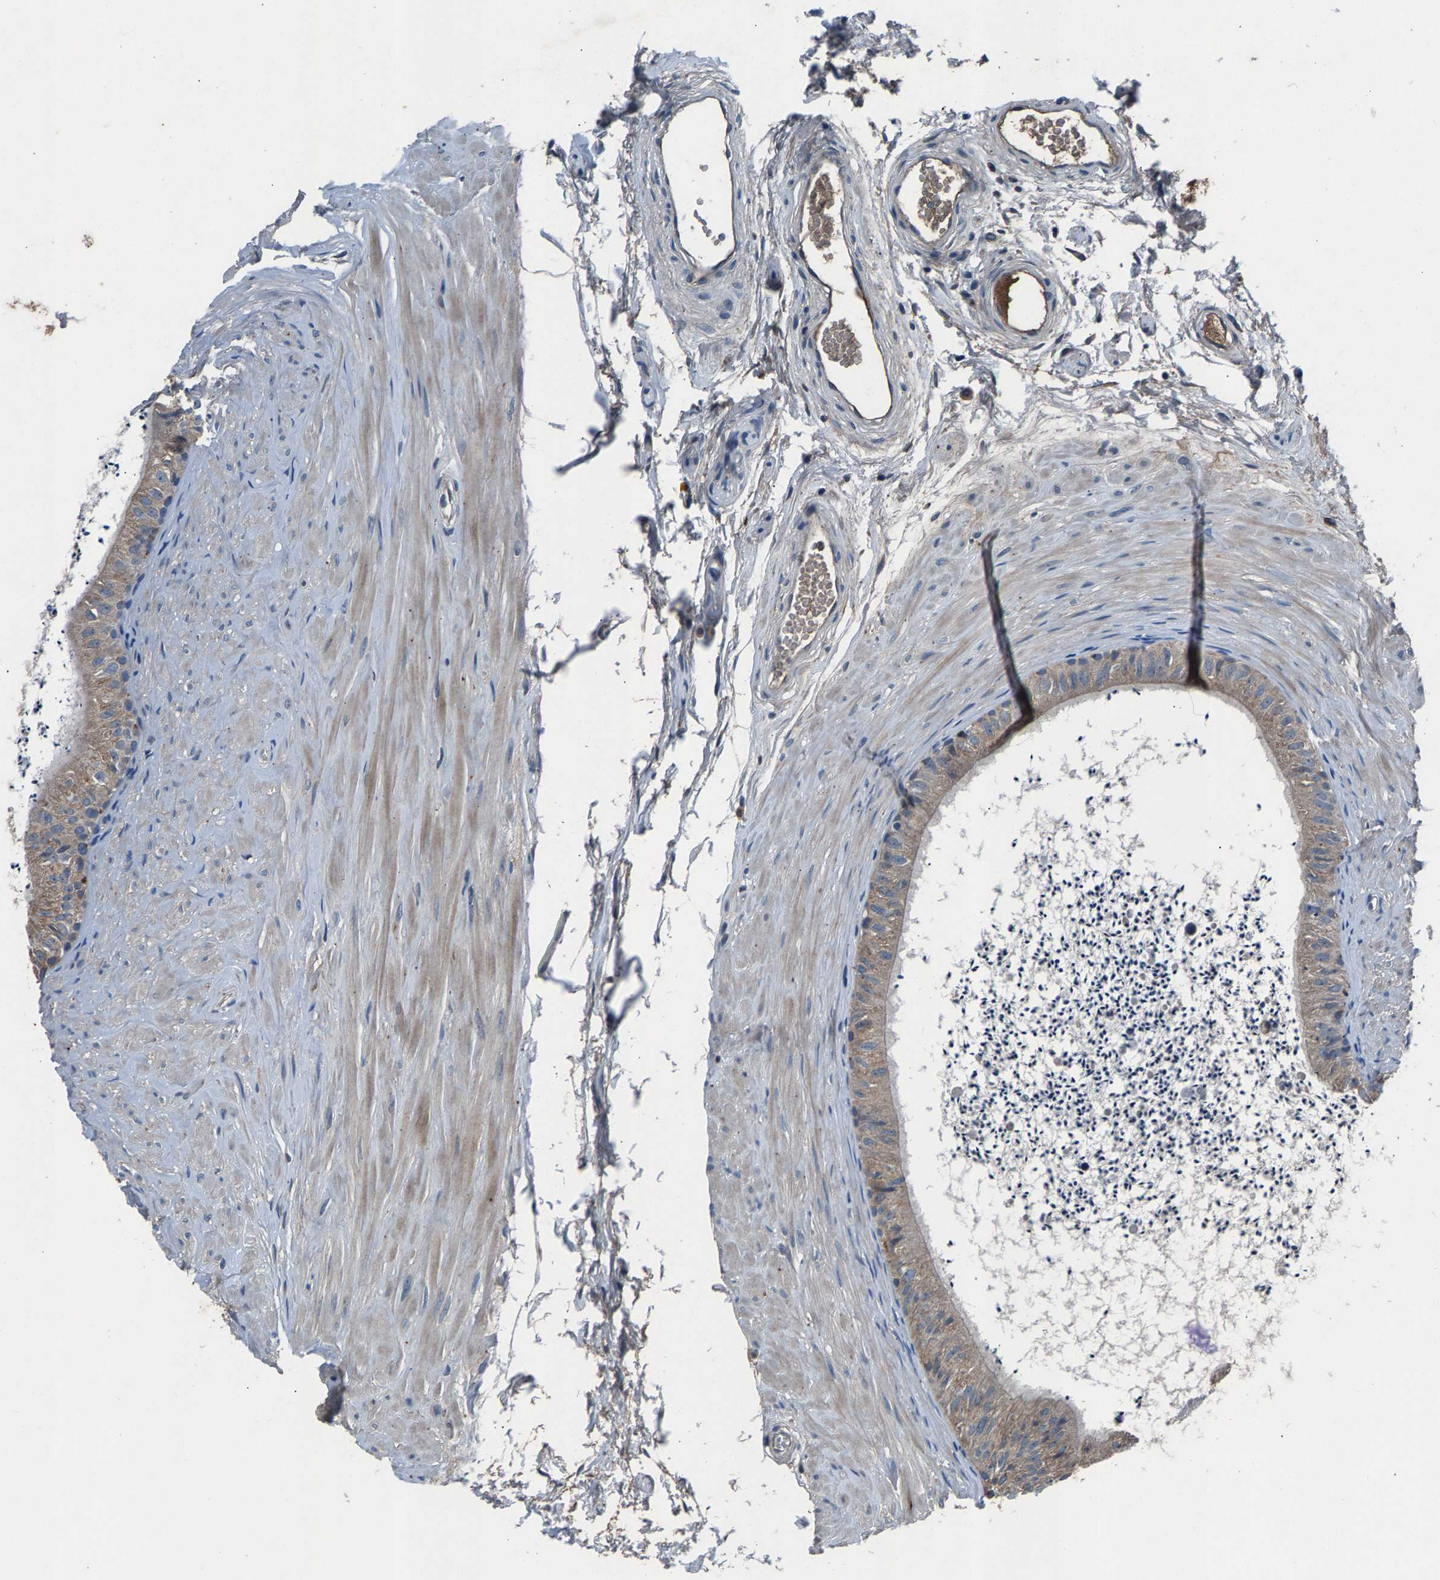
{"staining": {"intensity": "strong", "quantity": "<25%", "location": "cytoplasmic/membranous"}, "tissue": "epididymis", "cell_type": "Glandular cells", "image_type": "normal", "snomed": [{"axis": "morphology", "description": "Normal tissue, NOS"}, {"axis": "topography", "description": "Epididymis"}], "caption": "Immunohistochemical staining of normal epididymis reveals <25% levels of strong cytoplasmic/membranous protein staining in about <25% of glandular cells.", "gene": "PRXL2C", "patient": {"sex": "male", "age": 56}}